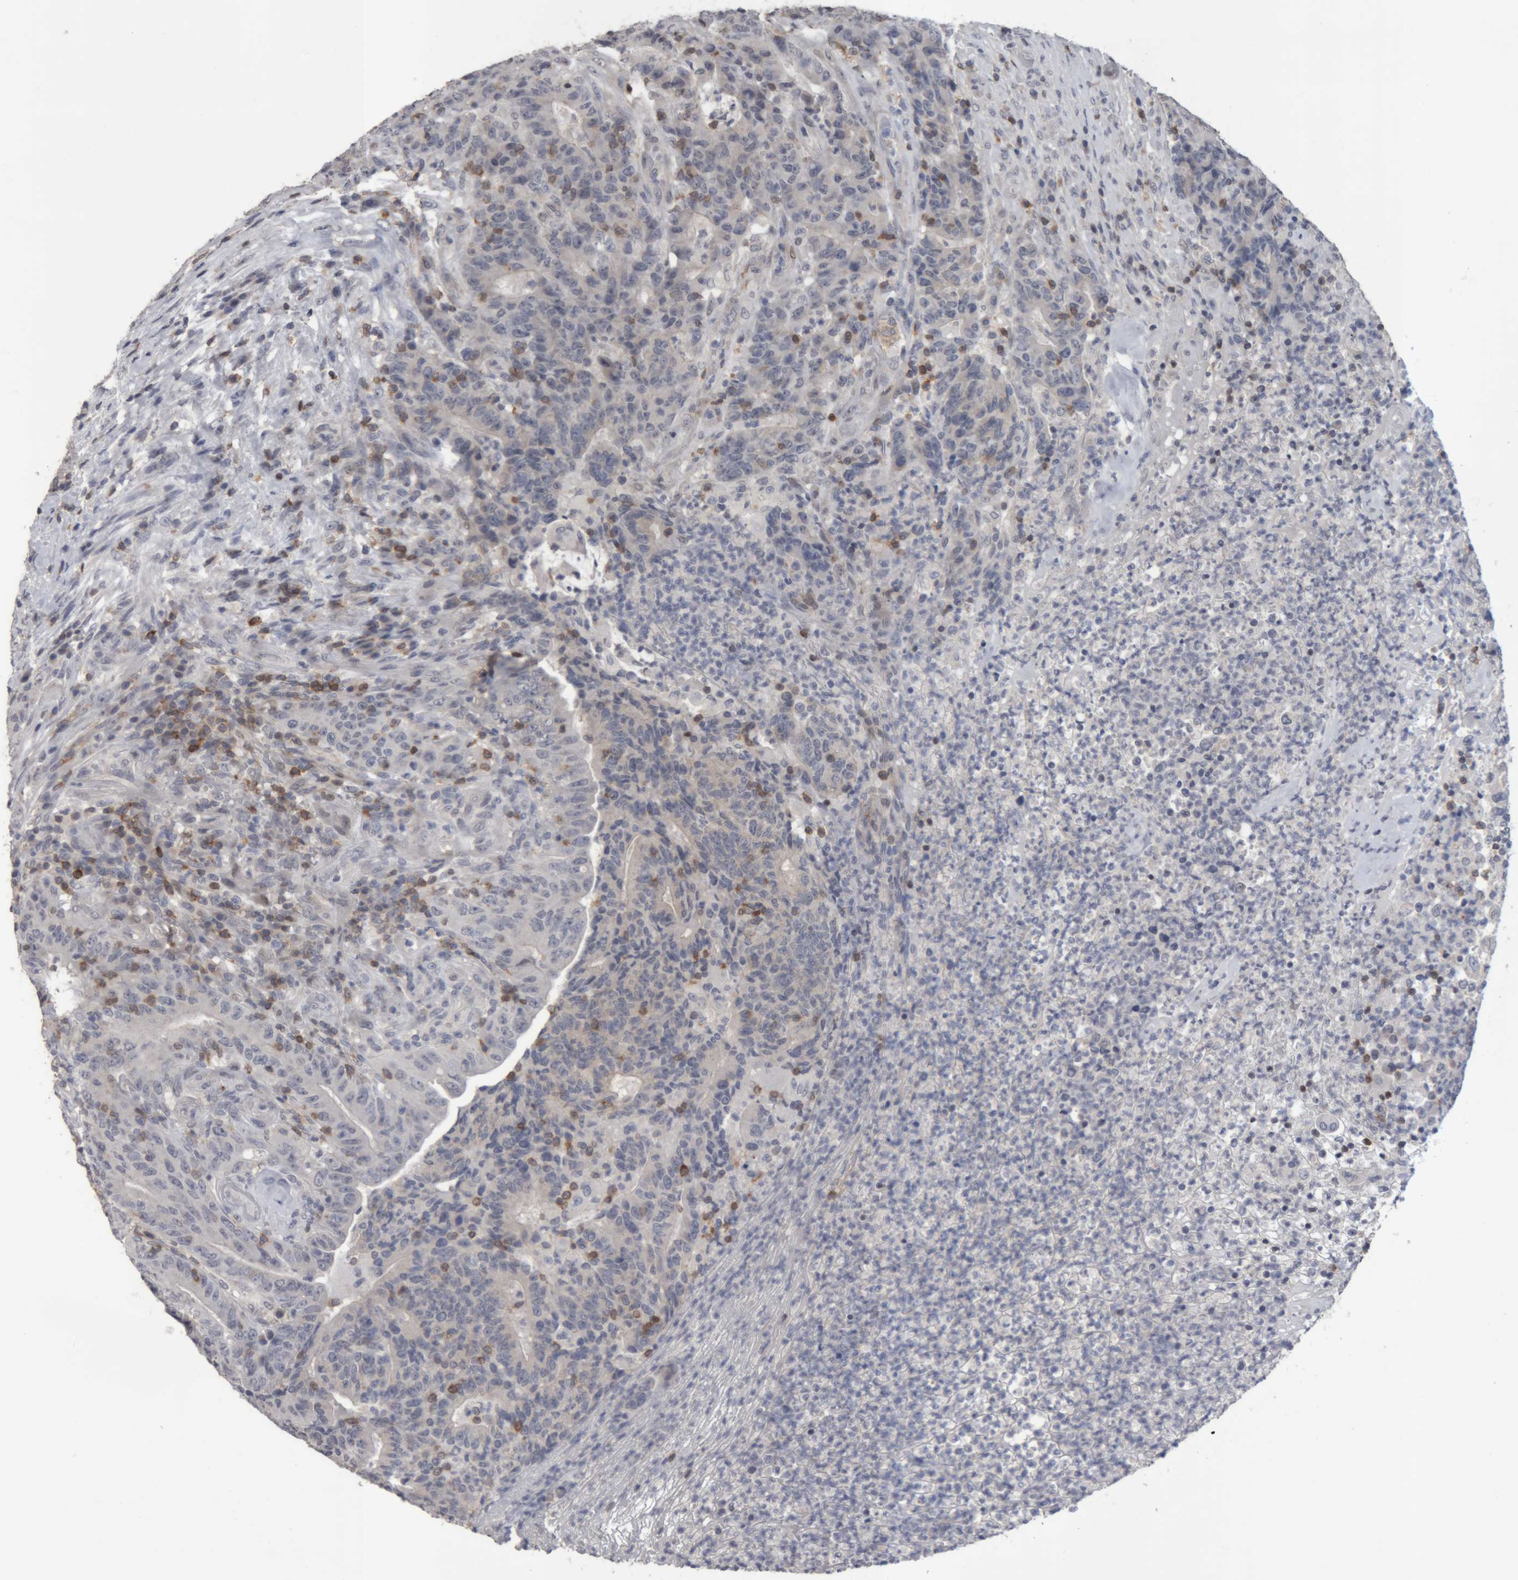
{"staining": {"intensity": "negative", "quantity": "none", "location": "none"}, "tissue": "colorectal cancer", "cell_type": "Tumor cells", "image_type": "cancer", "snomed": [{"axis": "morphology", "description": "Normal tissue, NOS"}, {"axis": "morphology", "description": "Adenocarcinoma, NOS"}, {"axis": "topography", "description": "Colon"}], "caption": "Immunohistochemistry (IHC) photomicrograph of neoplastic tissue: adenocarcinoma (colorectal) stained with DAB shows no significant protein expression in tumor cells.", "gene": "NFATC2", "patient": {"sex": "female", "age": 75}}